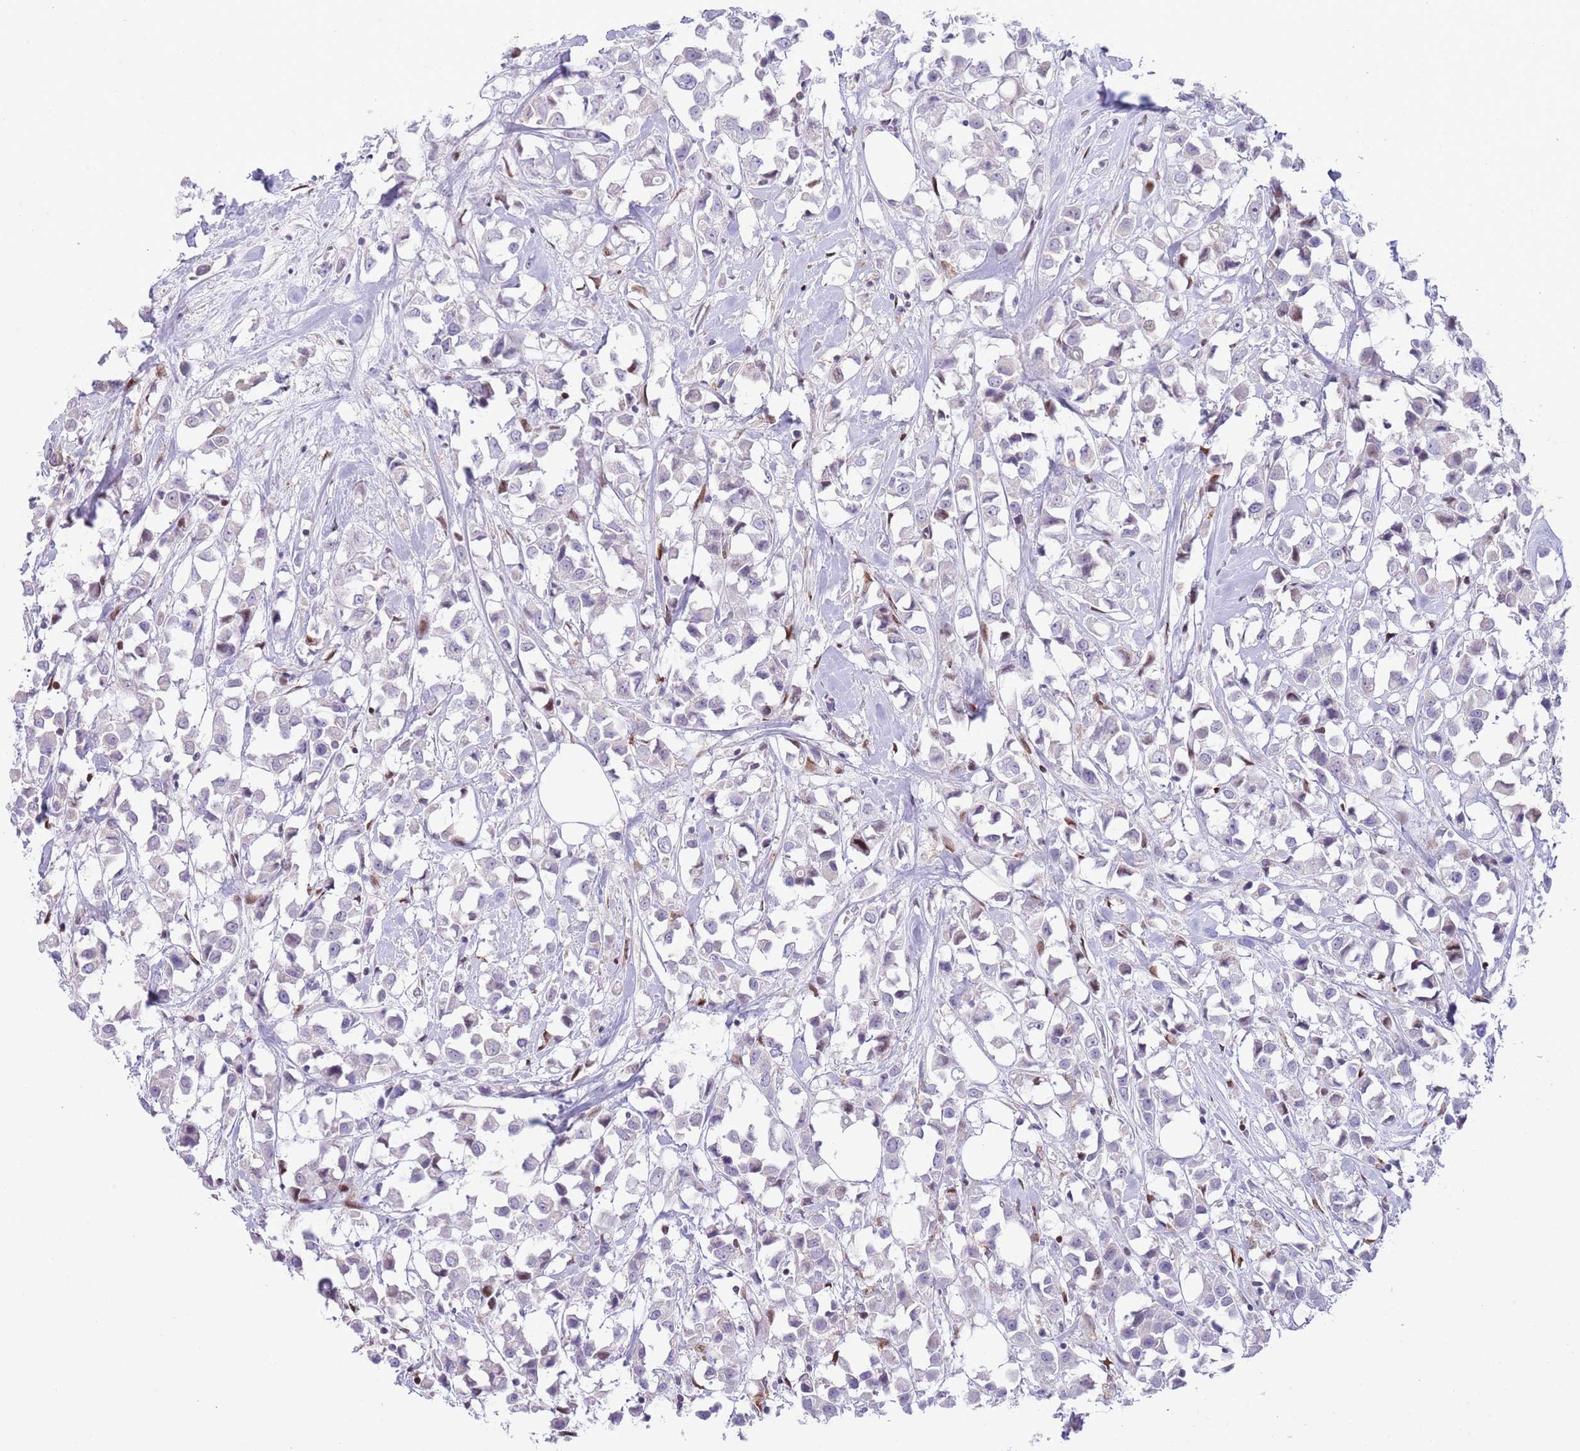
{"staining": {"intensity": "negative", "quantity": "none", "location": "none"}, "tissue": "breast cancer", "cell_type": "Tumor cells", "image_type": "cancer", "snomed": [{"axis": "morphology", "description": "Duct carcinoma"}, {"axis": "topography", "description": "Breast"}], "caption": "Breast cancer (intraductal carcinoma) was stained to show a protein in brown. There is no significant expression in tumor cells.", "gene": "ANO8", "patient": {"sex": "female", "age": 61}}